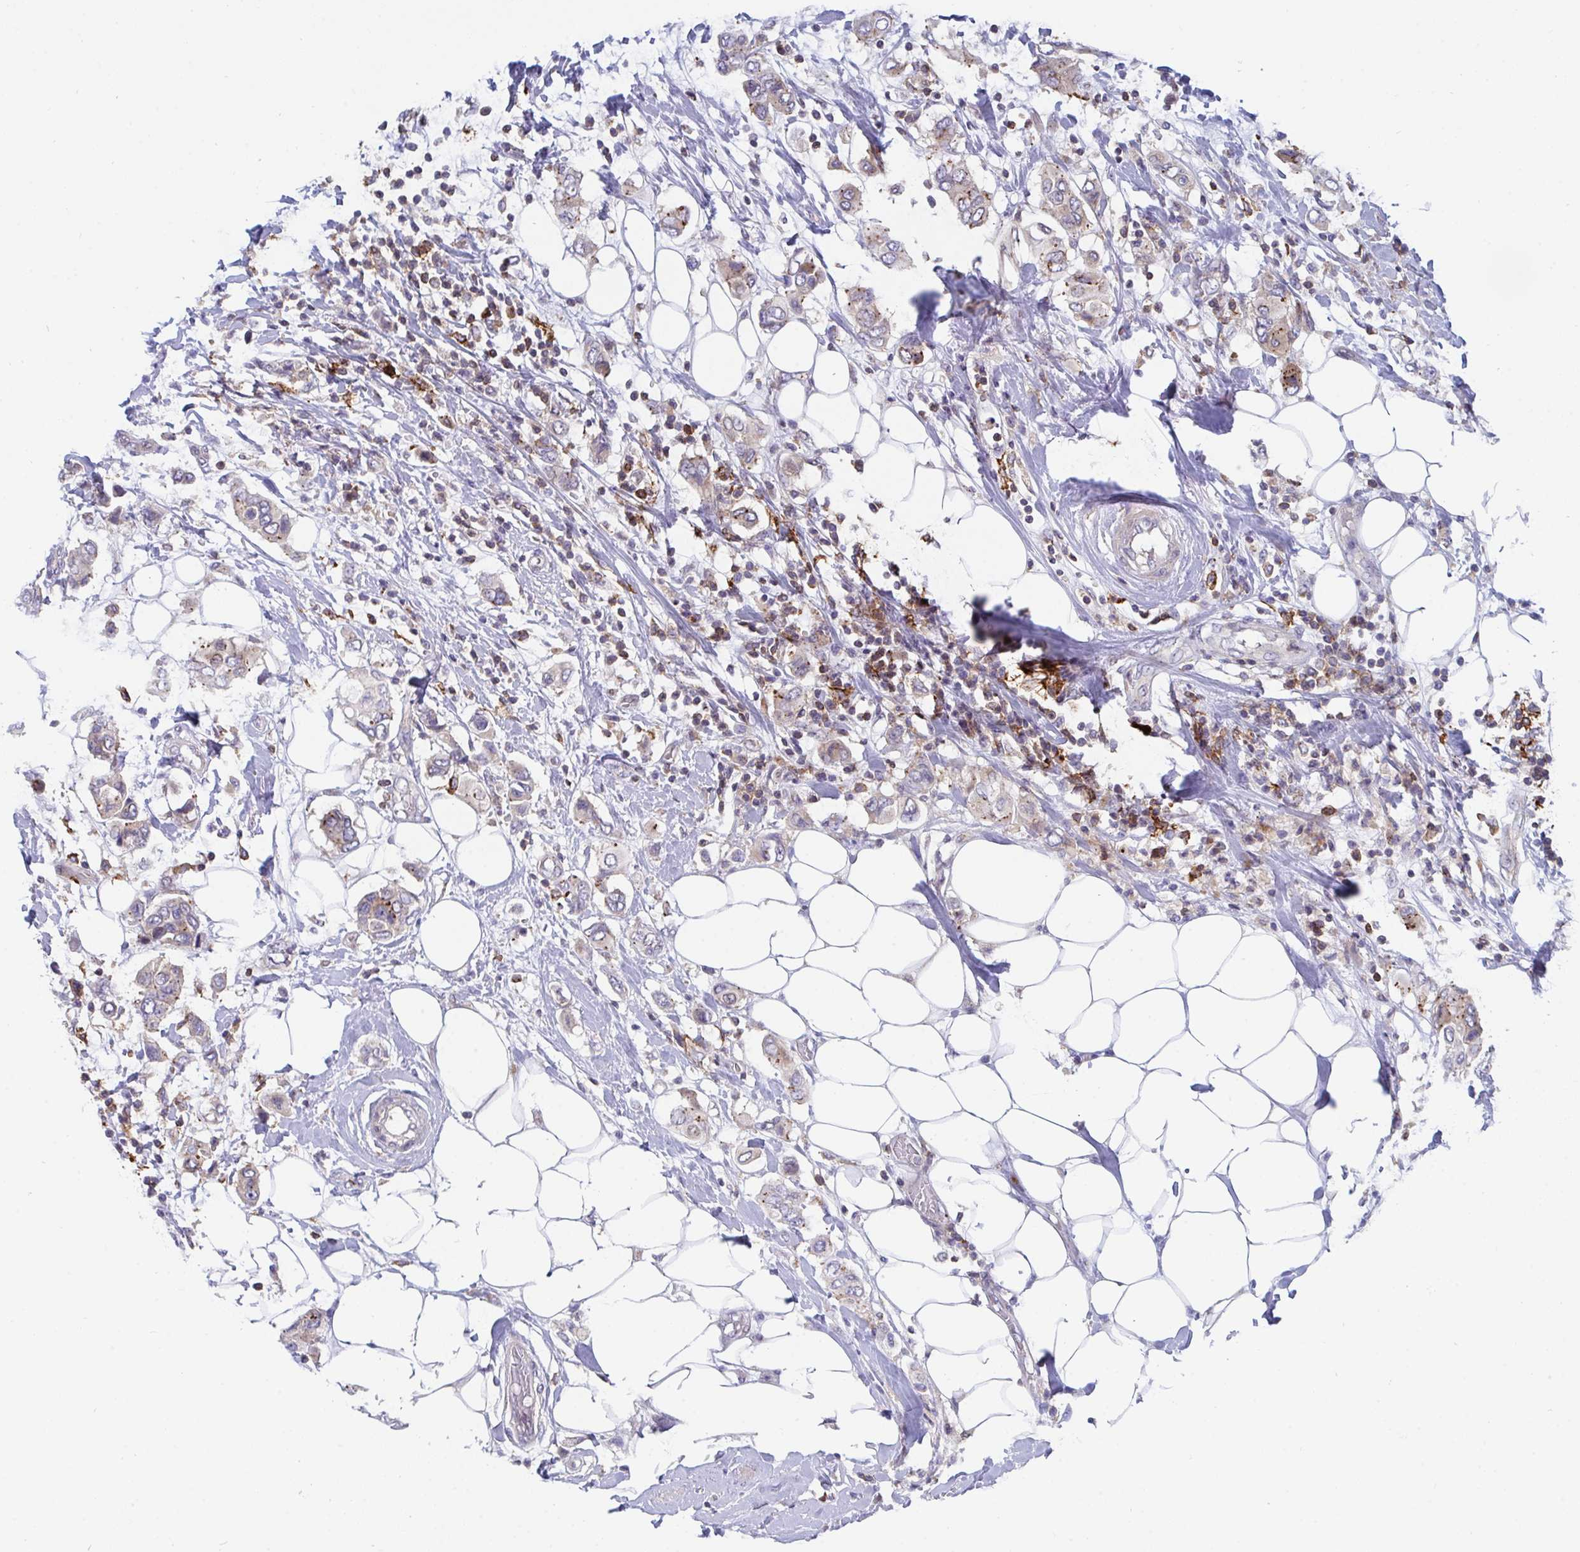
{"staining": {"intensity": "moderate", "quantity": "25%-75%", "location": "cytoplasmic/membranous"}, "tissue": "breast cancer", "cell_type": "Tumor cells", "image_type": "cancer", "snomed": [{"axis": "morphology", "description": "Lobular carcinoma"}, {"axis": "topography", "description": "Breast"}], "caption": "An image of human breast lobular carcinoma stained for a protein exhibits moderate cytoplasmic/membranous brown staining in tumor cells.", "gene": "FRMD3", "patient": {"sex": "female", "age": 51}}